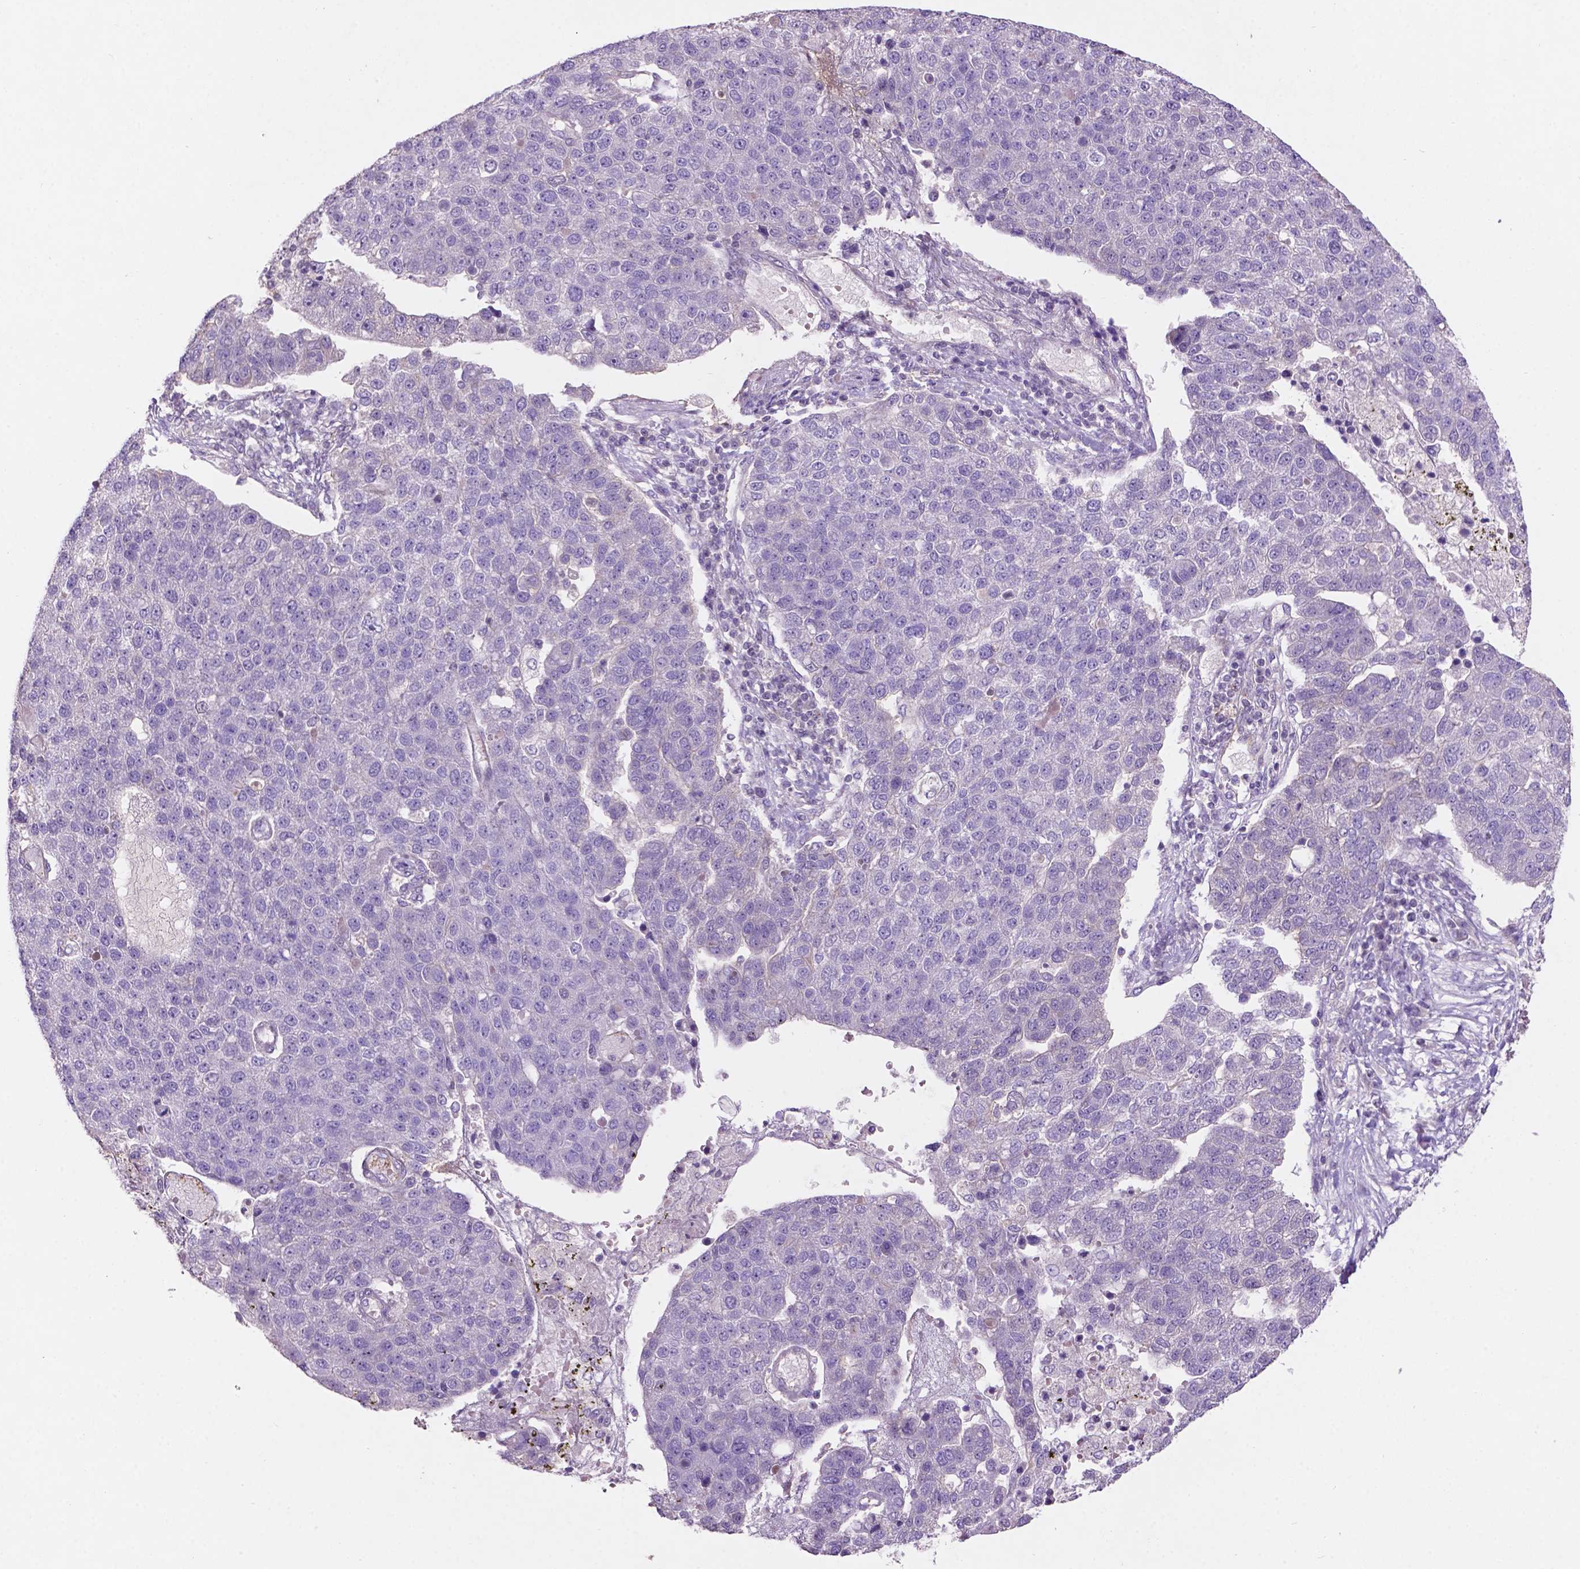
{"staining": {"intensity": "negative", "quantity": "none", "location": "none"}, "tissue": "pancreatic cancer", "cell_type": "Tumor cells", "image_type": "cancer", "snomed": [{"axis": "morphology", "description": "Adenocarcinoma, NOS"}, {"axis": "topography", "description": "Pancreas"}], "caption": "Immunohistochemistry (IHC) micrograph of pancreatic adenocarcinoma stained for a protein (brown), which reveals no expression in tumor cells. The staining was performed using DAB (3,3'-diaminobenzidine) to visualize the protein expression in brown, while the nuclei were stained in blue with hematoxylin (Magnification: 20x).", "gene": "ARL5C", "patient": {"sex": "female", "age": 61}}